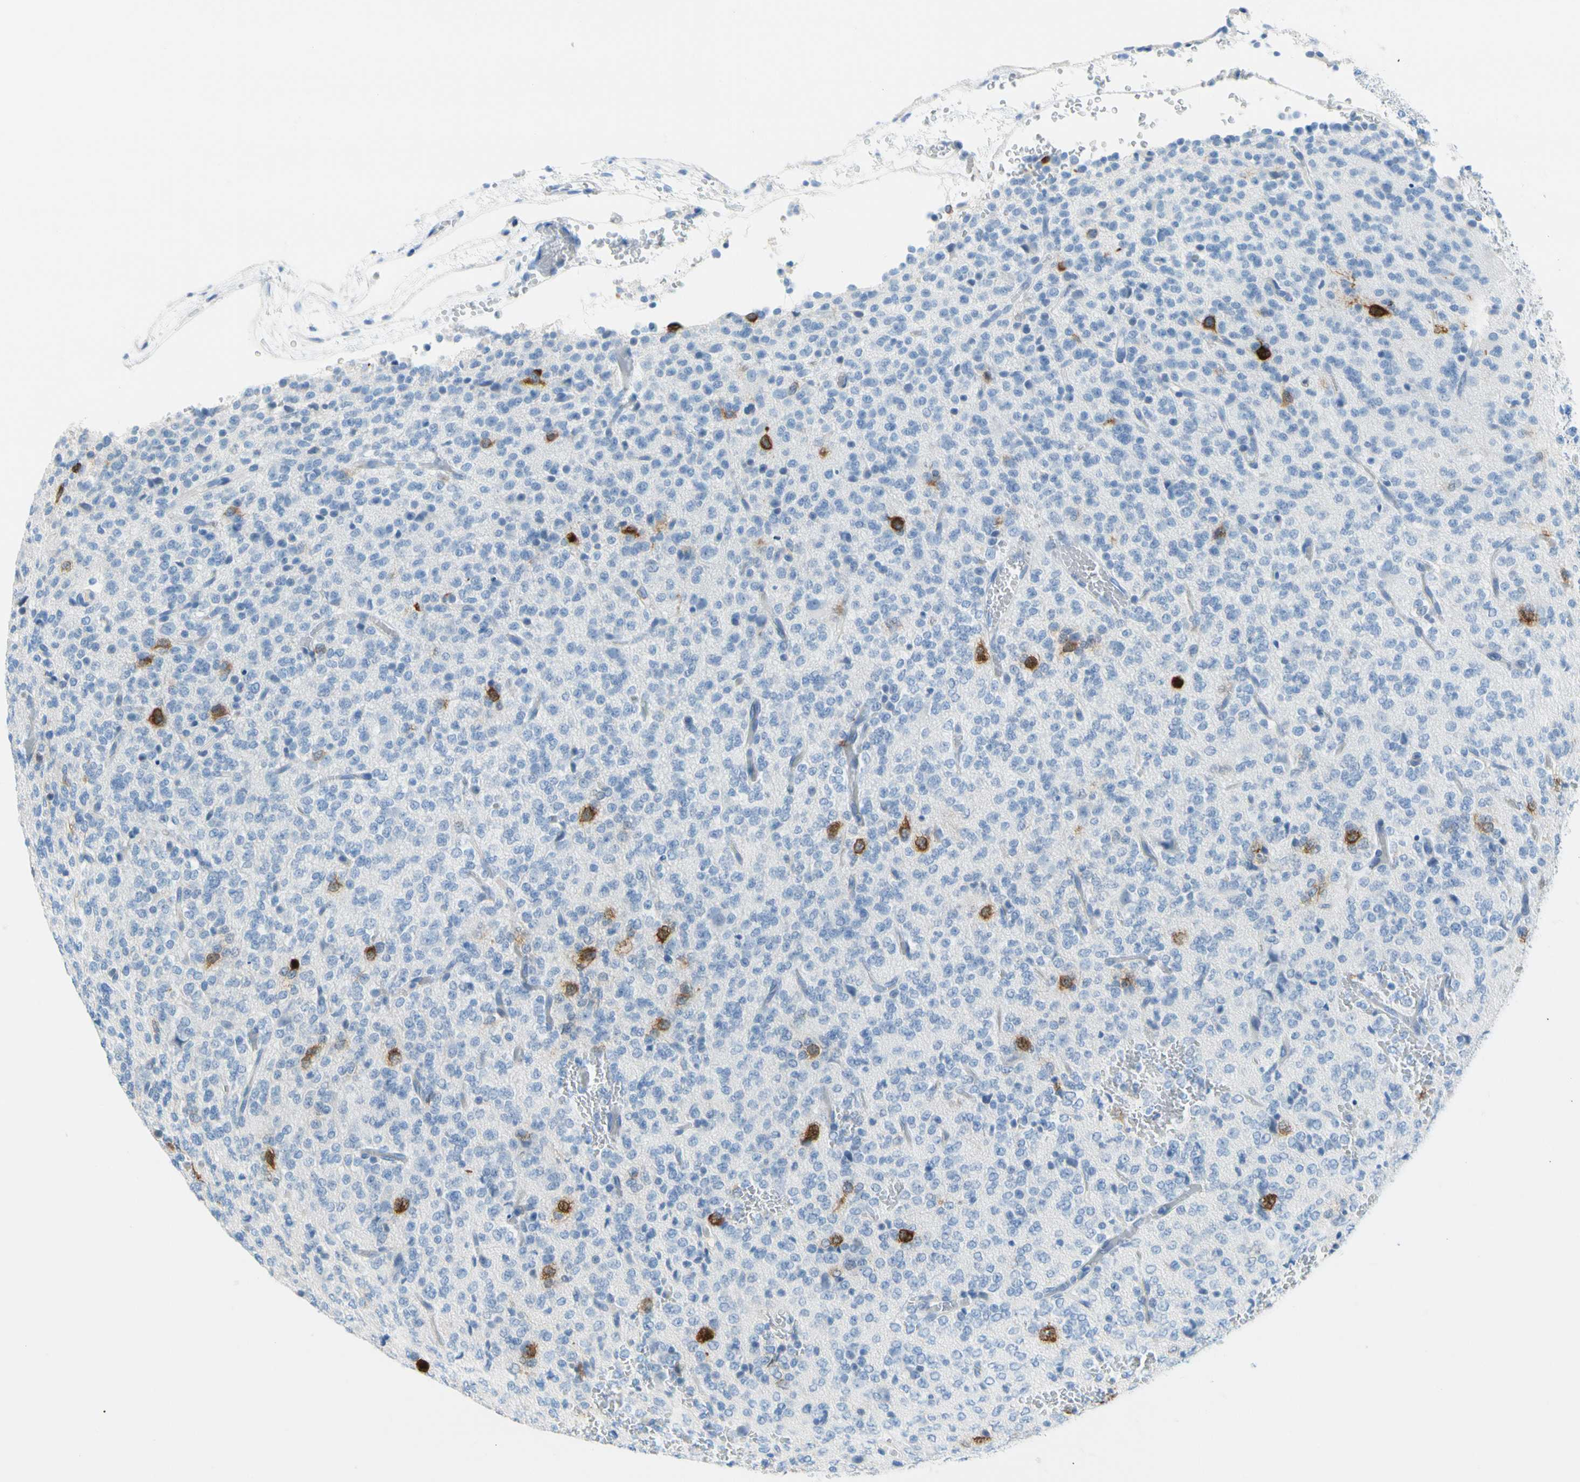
{"staining": {"intensity": "moderate", "quantity": "<25%", "location": "cytoplasmic/membranous"}, "tissue": "glioma", "cell_type": "Tumor cells", "image_type": "cancer", "snomed": [{"axis": "morphology", "description": "Glioma, malignant, Low grade"}, {"axis": "topography", "description": "Brain"}], "caption": "Immunohistochemistry (IHC) (DAB) staining of human glioma demonstrates moderate cytoplasmic/membranous protein expression in approximately <25% of tumor cells. Ihc stains the protein of interest in brown and the nuclei are stained blue.", "gene": "TACC3", "patient": {"sex": "male", "age": 38}}